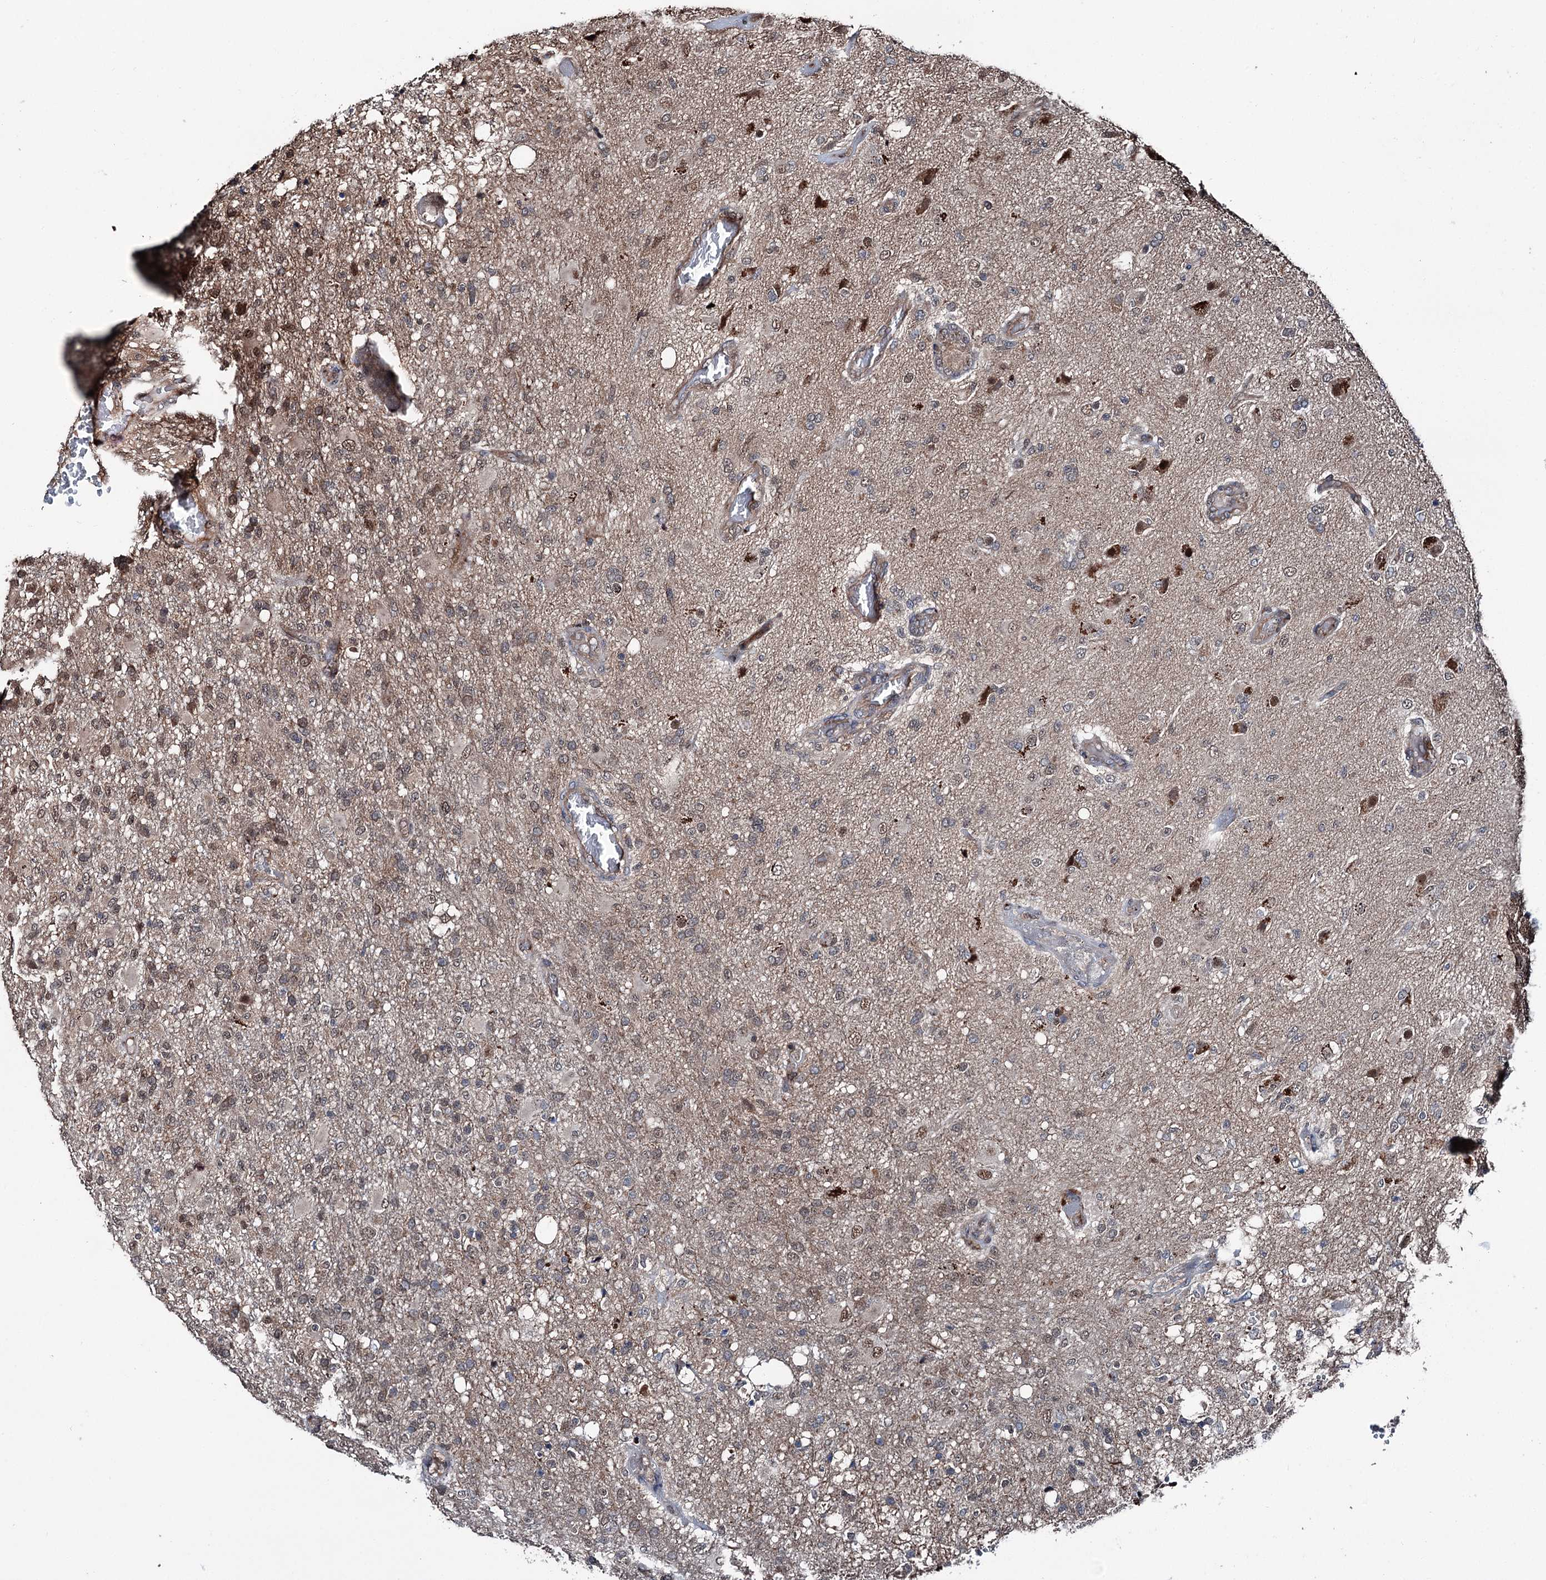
{"staining": {"intensity": "moderate", "quantity": "25%-75%", "location": "nuclear"}, "tissue": "glioma", "cell_type": "Tumor cells", "image_type": "cancer", "snomed": [{"axis": "morphology", "description": "Glioma, malignant, High grade"}, {"axis": "topography", "description": "Brain"}], "caption": "Approximately 25%-75% of tumor cells in glioma reveal moderate nuclear protein positivity as visualized by brown immunohistochemical staining.", "gene": "PSMD13", "patient": {"sex": "female", "age": 74}}